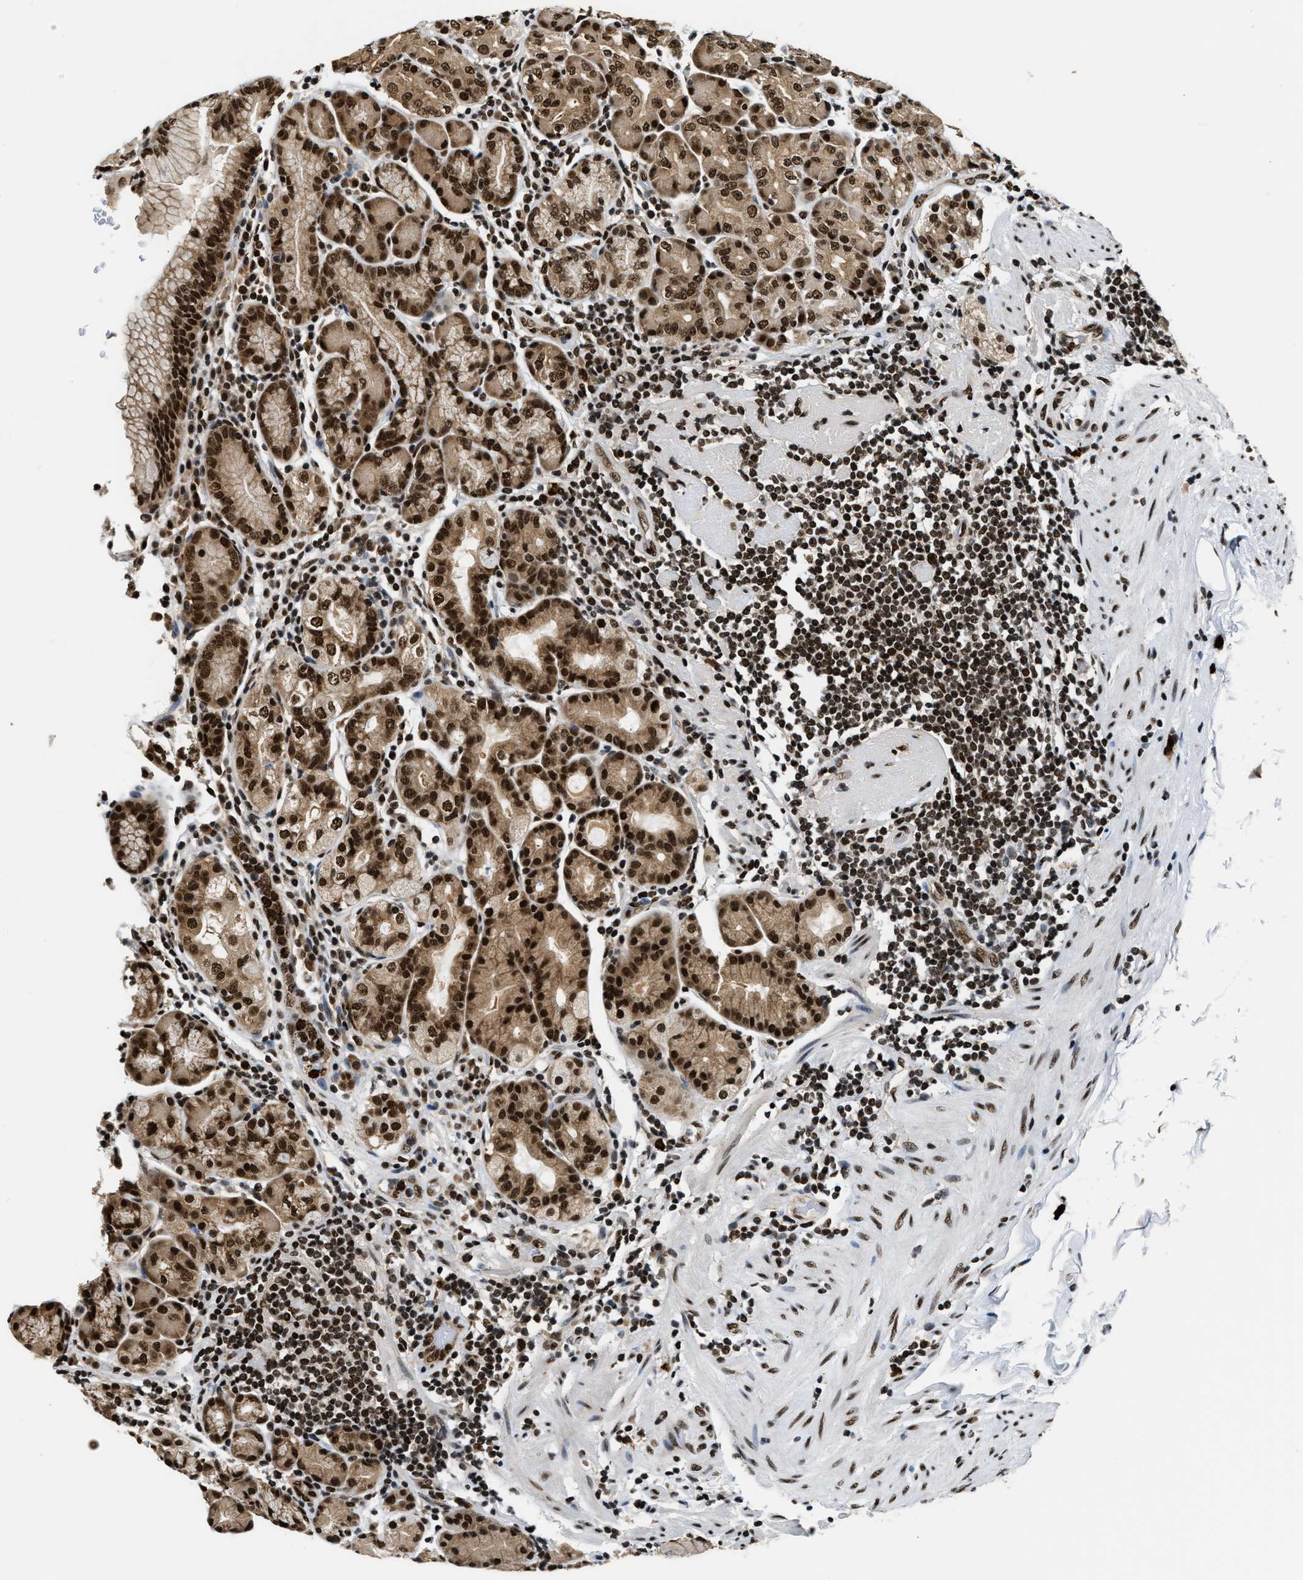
{"staining": {"intensity": "strong", "quantity": ">75%", "location": "cytoplasmic/membranous,nuclear"}, "tissue": "stomach", "cell_type": "Glandular cells", "image_type": "normal", "snomed": [{"axis": "morphology", "description": "Normal tissue, NOS"}, {"axis": "topography", "description": "Stomach, lower"}], "caption": "Immunohistochemical staining of normal stomach exhibits >75% levels of strong cytoplasmic/membranous,nuclear protein expression in approximately >75% of glandular cells. (IHC, brightfield microscopy, high magnification).", "gene": "CCNDBP1", "patient": {"sex": "female", "age": 76}}